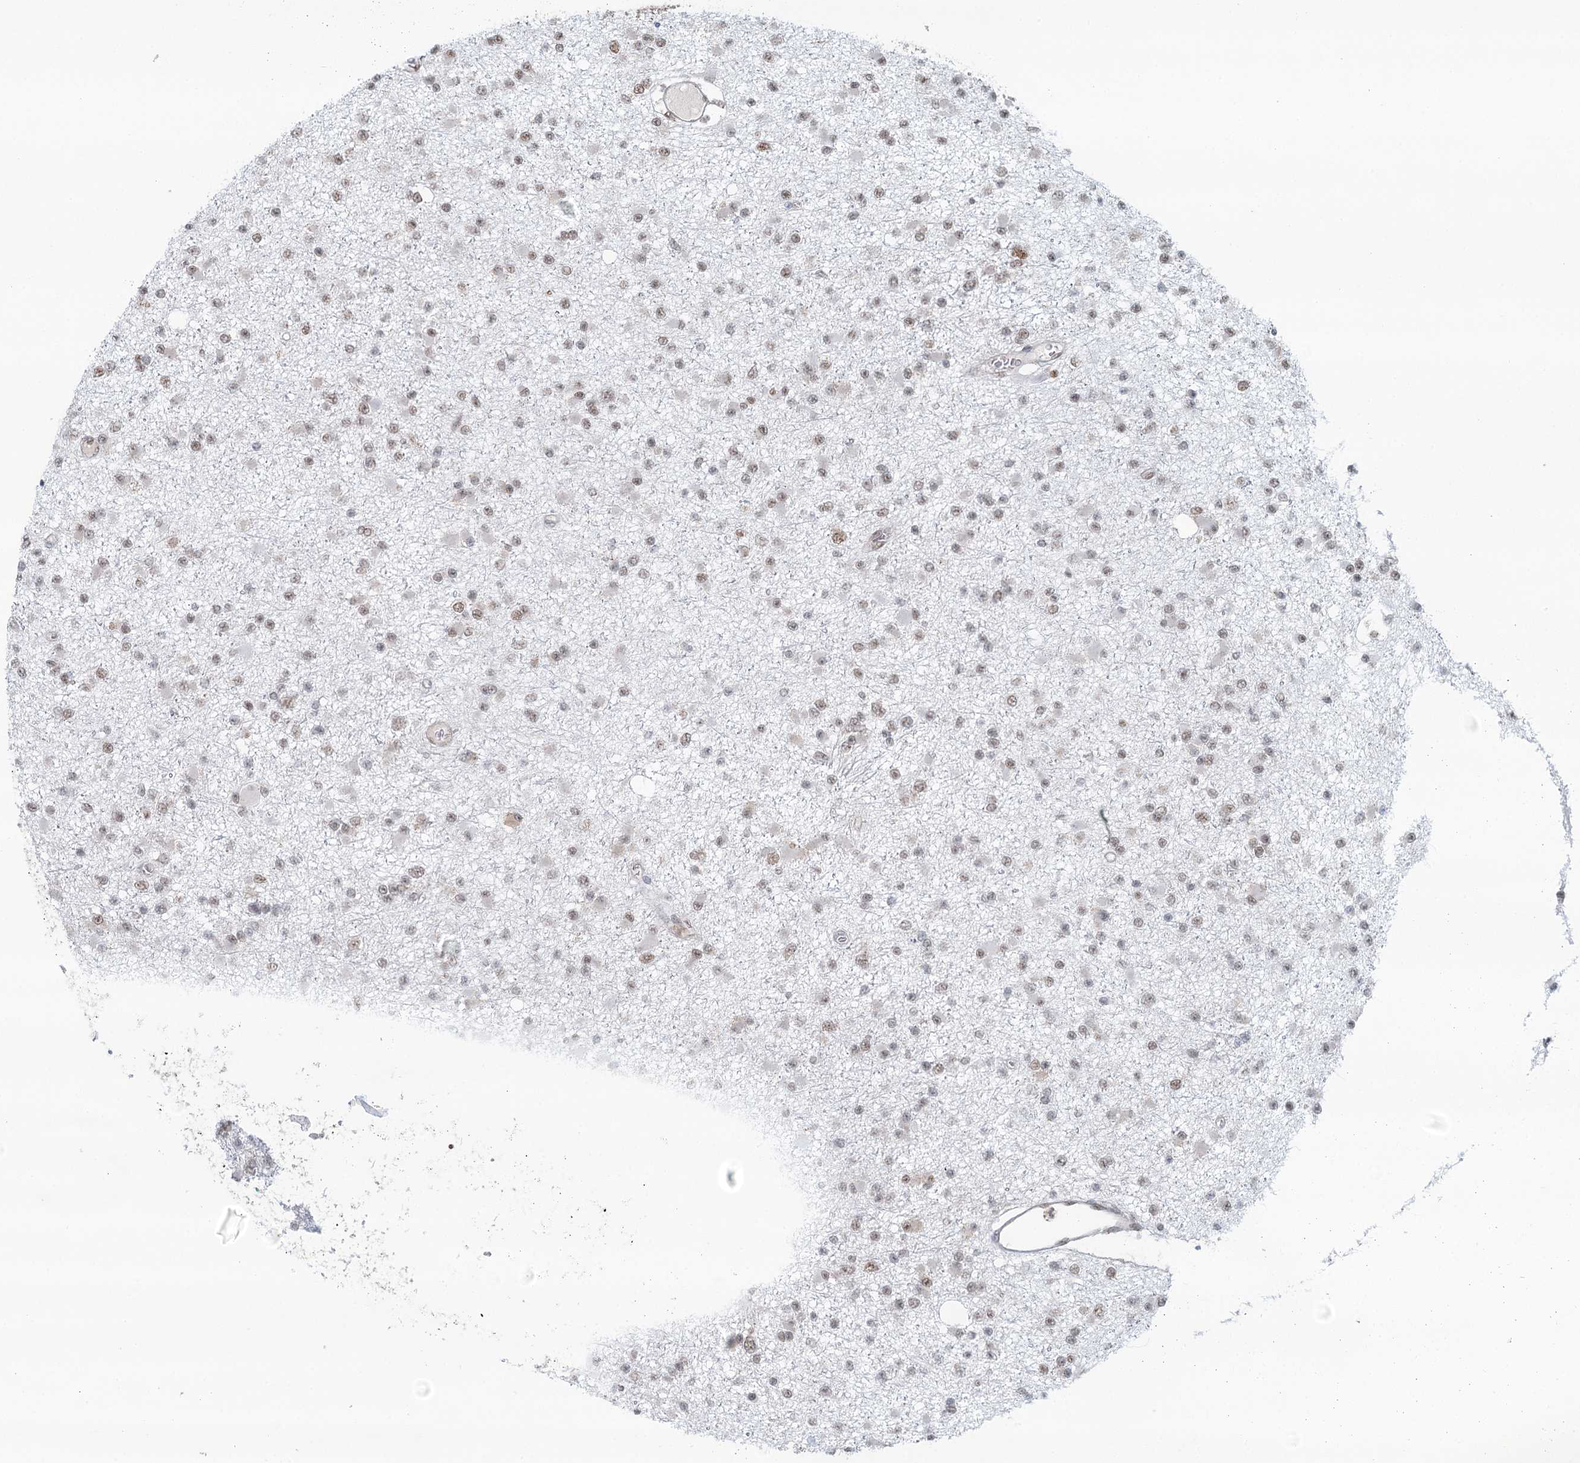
{"staining": {"intensity": "weak", "quantity": "25%-75%", "location": "nuclear"}, "tissue": "glioma", "cell_type": "Tumor cells", "image_type": "cancer", "snomed": [{"axis": "morphology", "description": "Glioma, malignant, Low grade"}, {"axis": "topography", "description": "Brain"}], "caption": "This is an image of immunohistochemistry (IHC) staining of low-grade glioma (malignant), which shows weak staining in the nuclear of tumor cells.", "gene": "GPALPP1", "patient": {"sex": "female", "age": 22}}